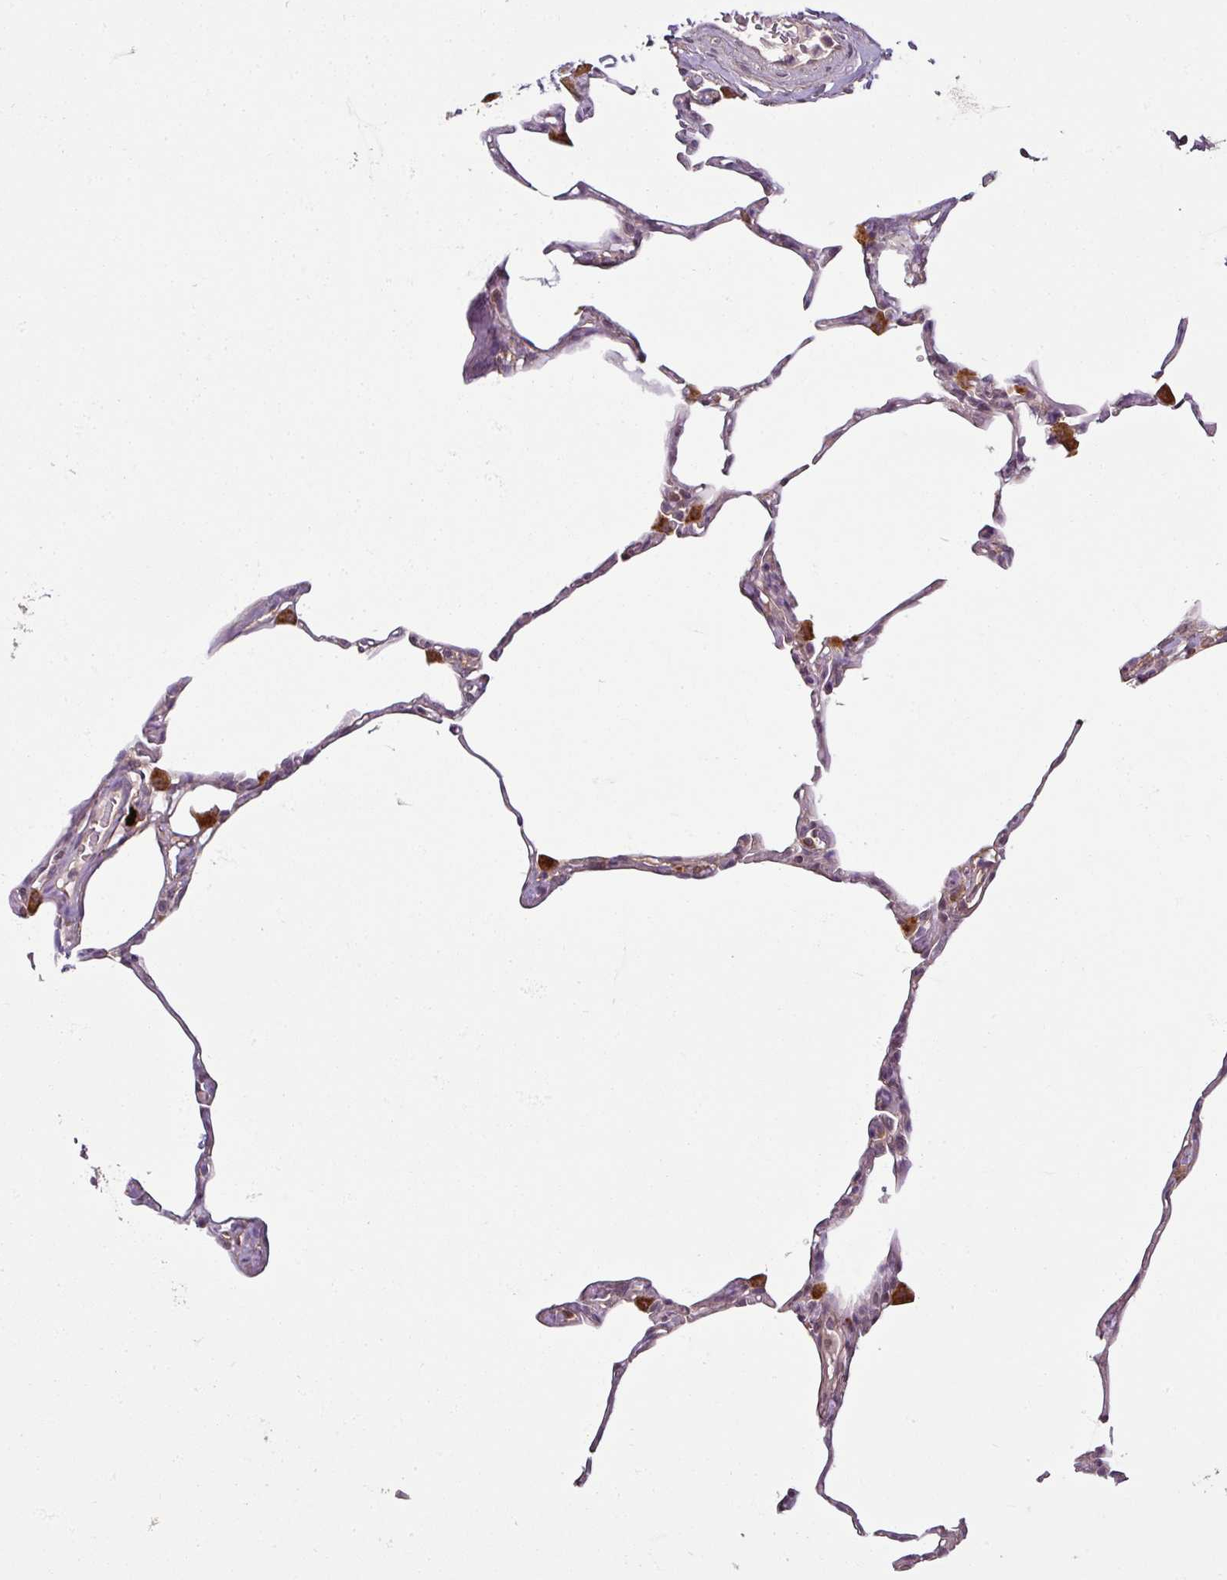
{"staining": {"intensity": "moderate", "quantity": "25%-75%", "location": "cytoplasmic/membranous"}, "tissue": "lung", "cell_type": "Alveolar cells", "image_type": "normal", "snomed": [{"axis": "morphology", "description": "Normal tissue, NOS"}, {"axis": "topography", "description": "Lung"}], "caption": "IHC staining of unremarkable lung, which exhibits medium levels of moderate cytoplasmic/membranous positivity in approximately 25%-75% of alveolar cells indicating moderate cytoplasmic/membranous protein staining. The staining was performed using DAB (3,3'-diaminobenzidine) (brown) for protein detection and nuclei were counterstained in hematoxylin (blue).", "gene": "DIMT1", "patient": {"sex": "male", "age": 65}}